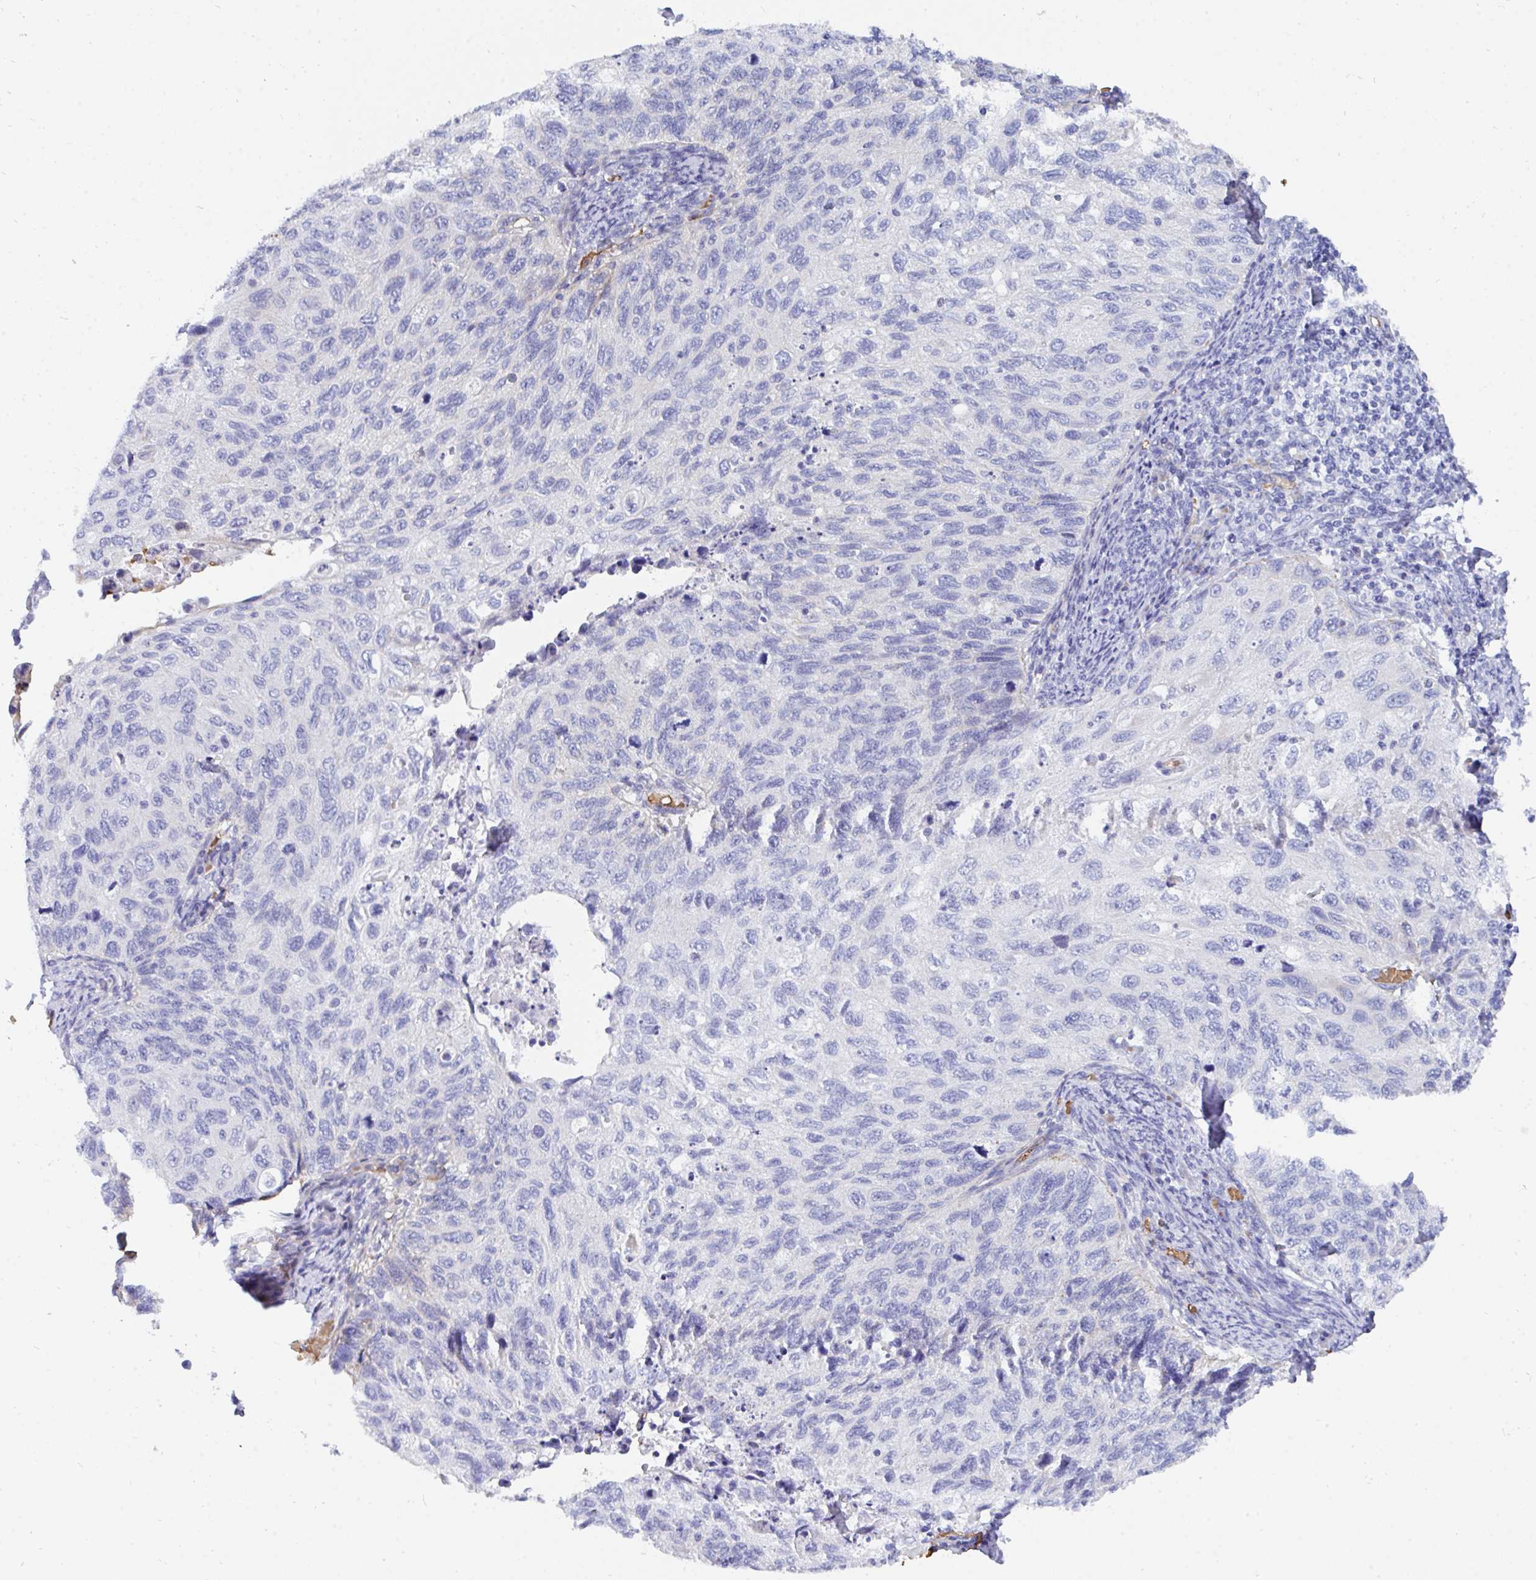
{"staining": {"intensity": "negative", "quantity": "none", "location": "none"}, "tissue": "cervical cancer", "cell_type": "Tumor cells", "image_type": "cancer", "snomed": [{"axis": "morphology", "description": "Squamous cell carcinoma, NOS"}, {"axis": "topography", "description": "Cervix"}], "caption": "Immunohistochemistry (IHC) micrograph of neoplastic tissue: cervical cancer (squamous cell carcinoma) stained with DAB reveals no significant protein positivity in tumor cells.", "gene": "MROH2B", "patient": {"sex": "female", "age": 70}}